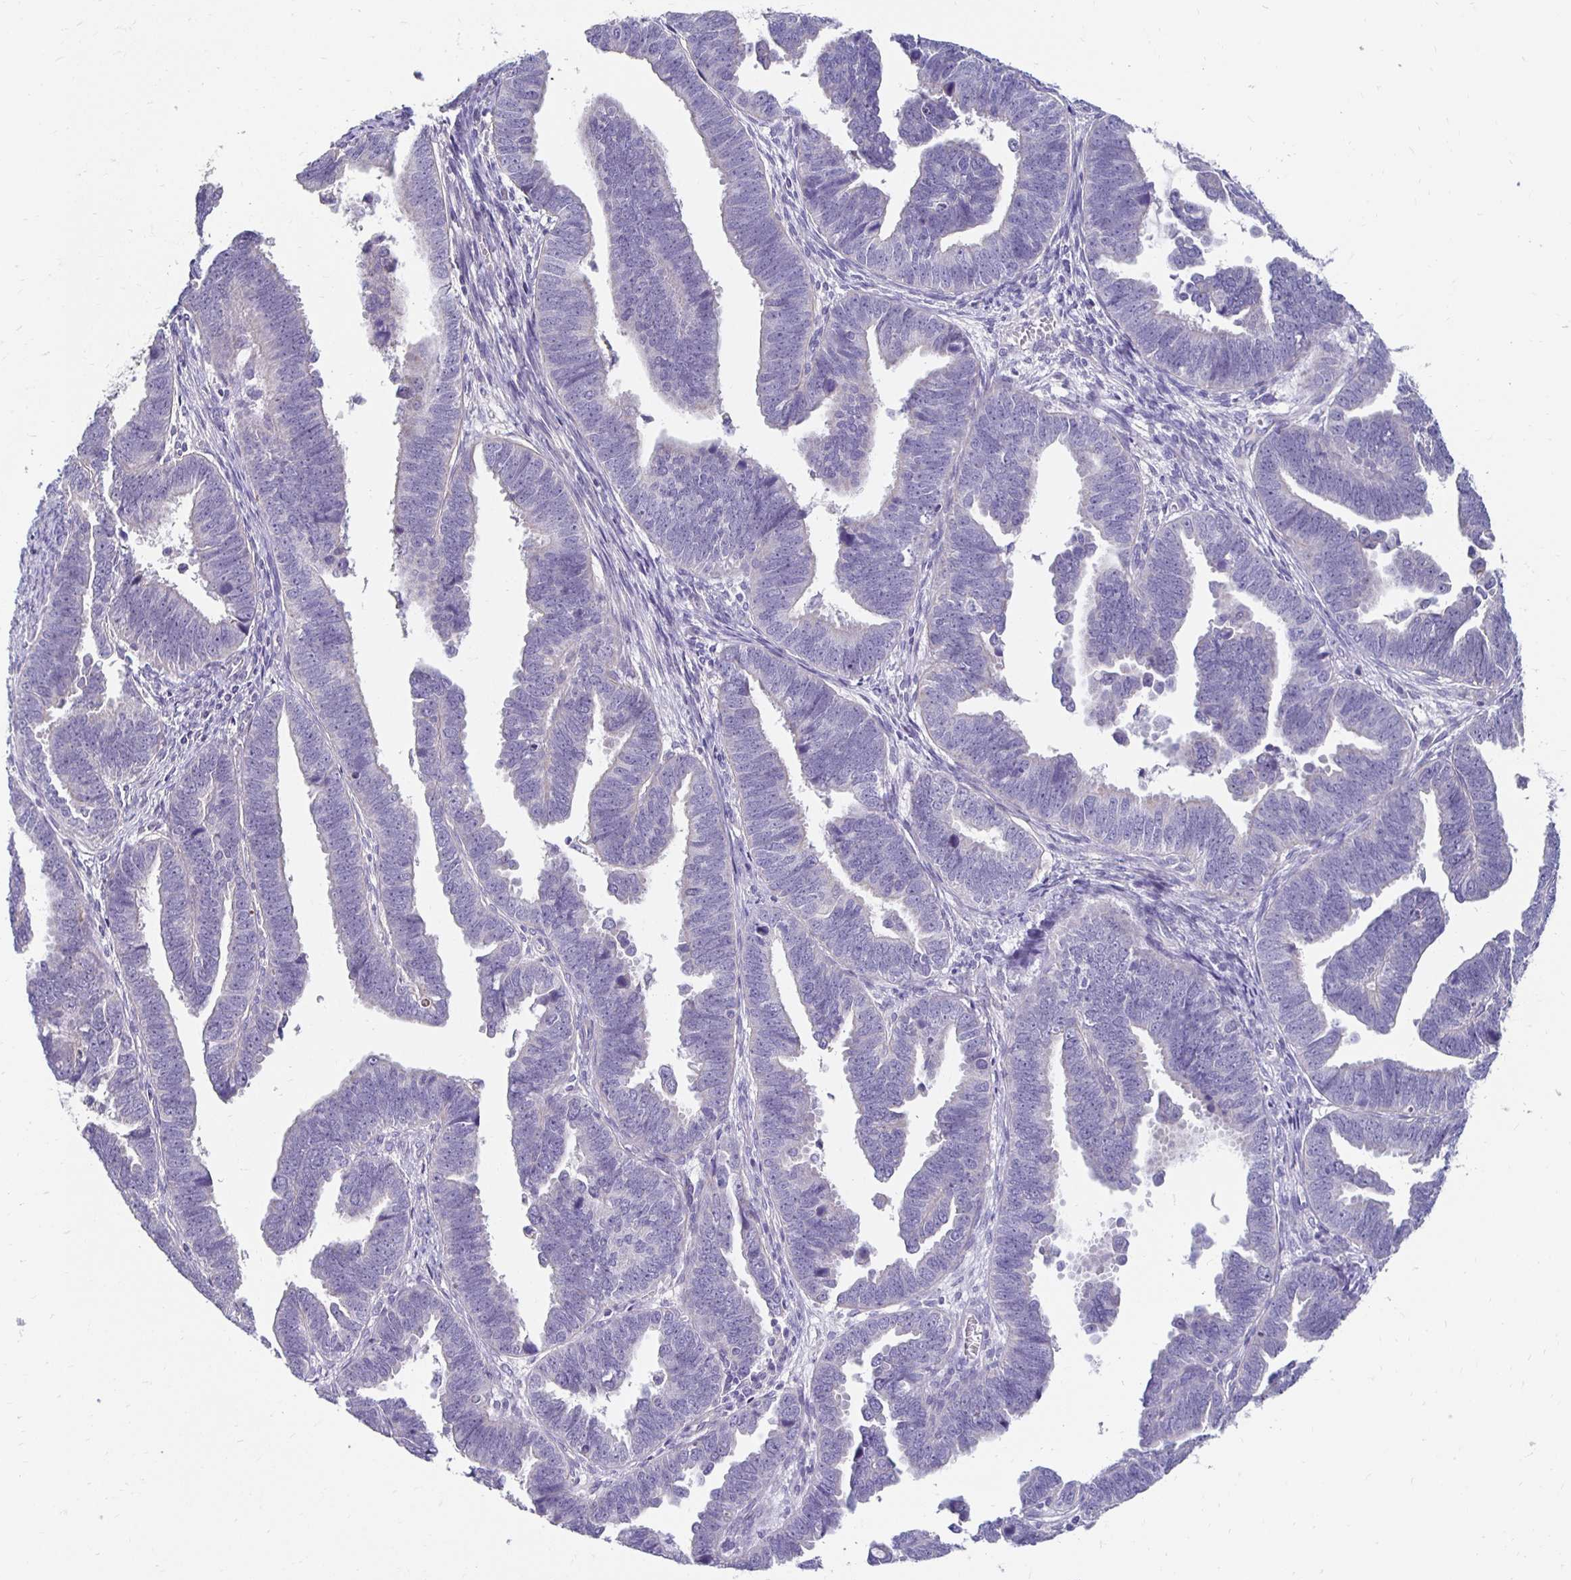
{"staining": {"intensity": "negative", "quantity": "none", "location": "none"}, "tissue": "endometrial cancer", "cell_type": "Tumor cells", "image_type": "cancer", "snomed": [{"axis": "morphology", "description": "Adenocarcinoma, NOS"}, {"axis": "topography", "description": "Endometrium"}], "caption": "Immunohistochemical staining of endometrial cancer (adenocarcinoma) displays no significant expression in tumor cells. (DAB (3,3'-diaminobenzidine) IHC with hematoxylin counter stain).", "gene": "AKAP6", "patient": {"sex": "female", "age": 75}}